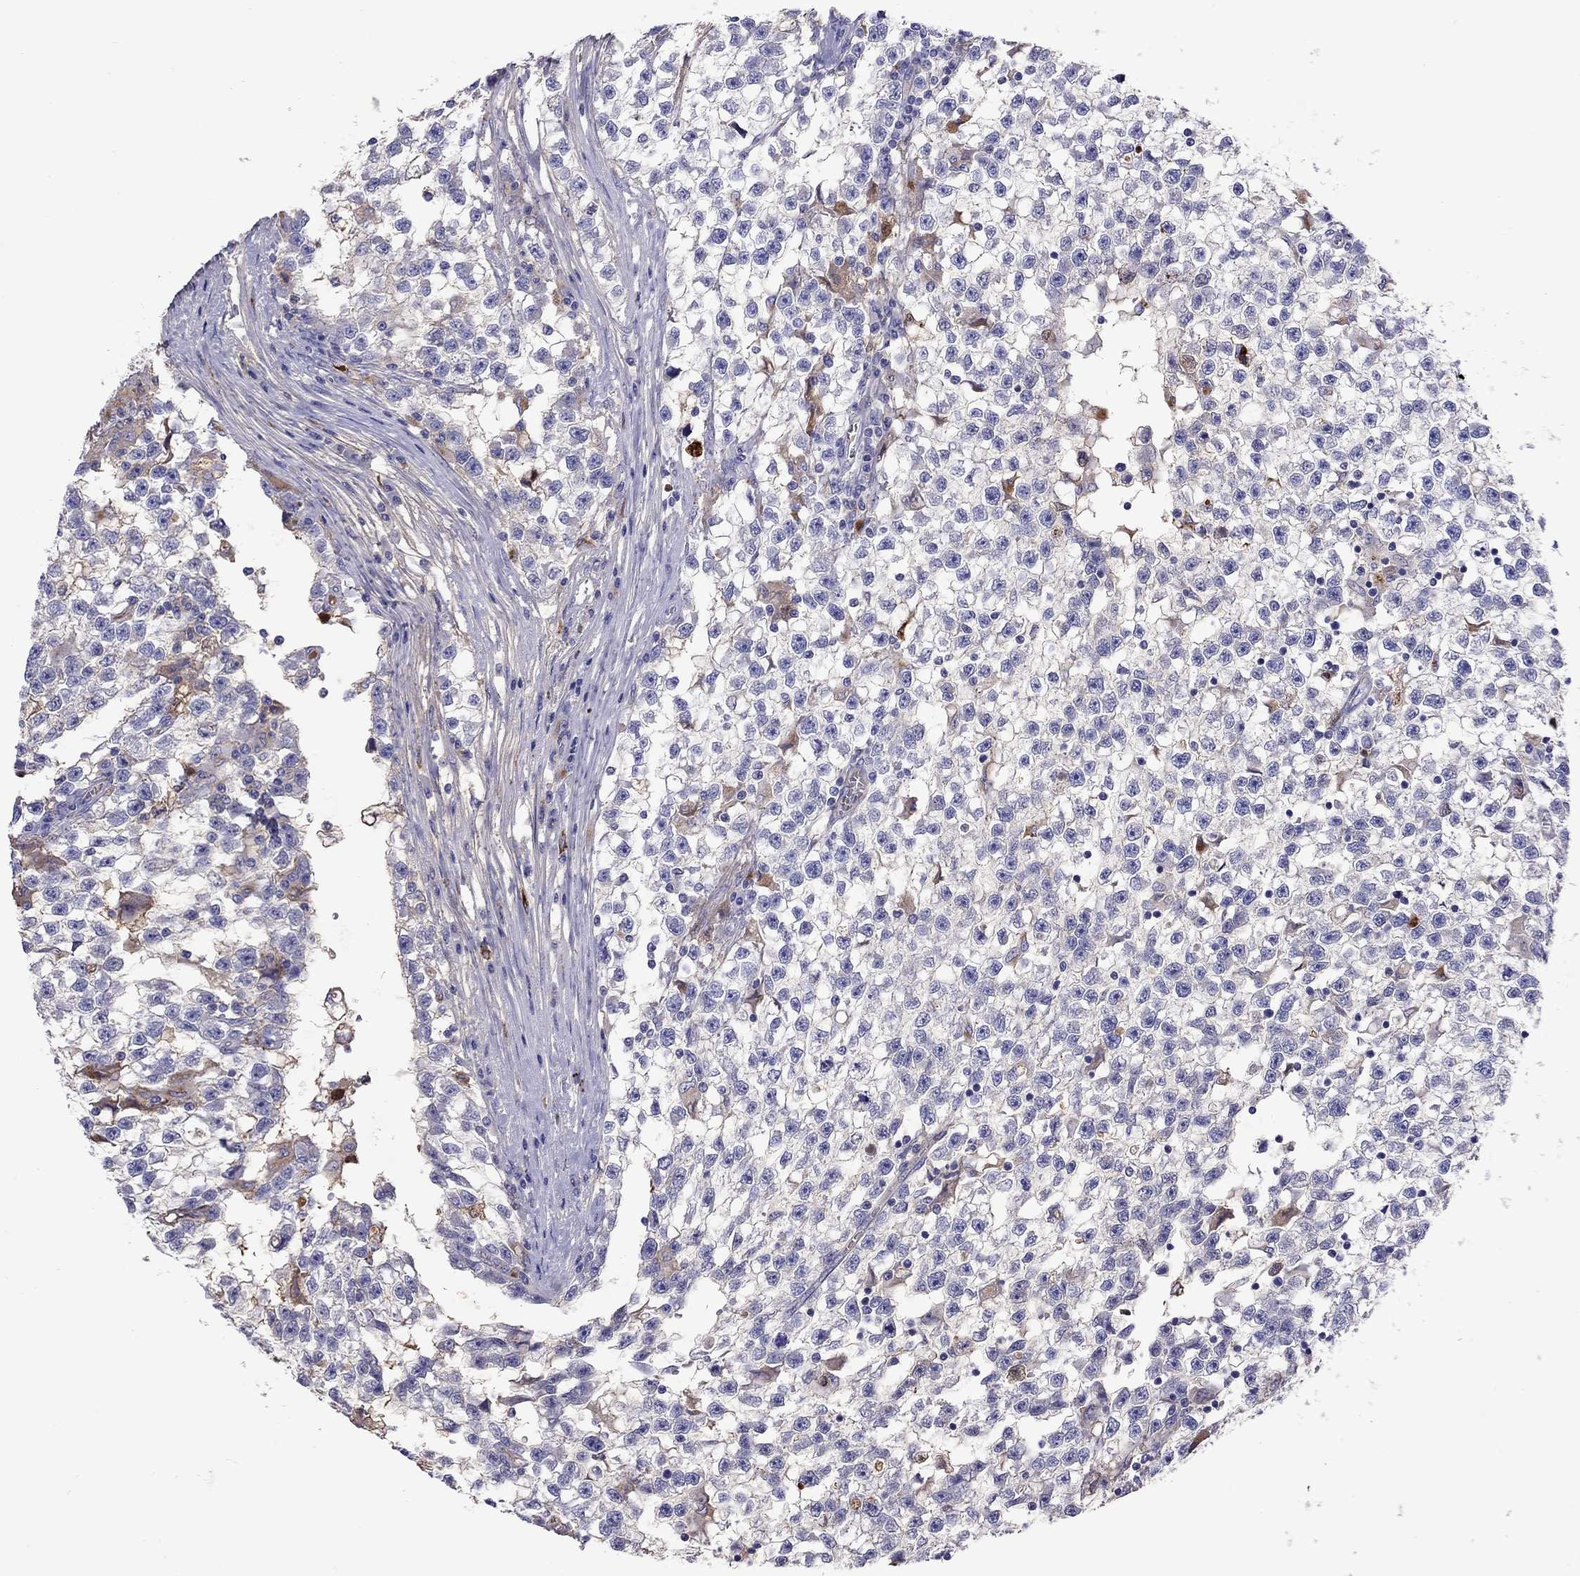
{"staining": {"intensity": "weak", "quantity": "<25%", "location": "cytoplasmic/membranous"}, "tissue": "testis cancer", "cell_type": "Tumor cells", "image_type": "cancer", "snomed": [{"axis": "morphology", "description": "Seminoma, NOS"}, {"axis": "topography", "description": "Testis"}], "caption": "Micrograph shows no protein expression in tumor cells of testis cancer tissue. (DAB (3,3'-diaminobenzidine) immunohistochemistry (IHC) with hematoxylin counter stain).", "gene": "SERPINA3", "patient": {"sex": "male", "age": 31}}